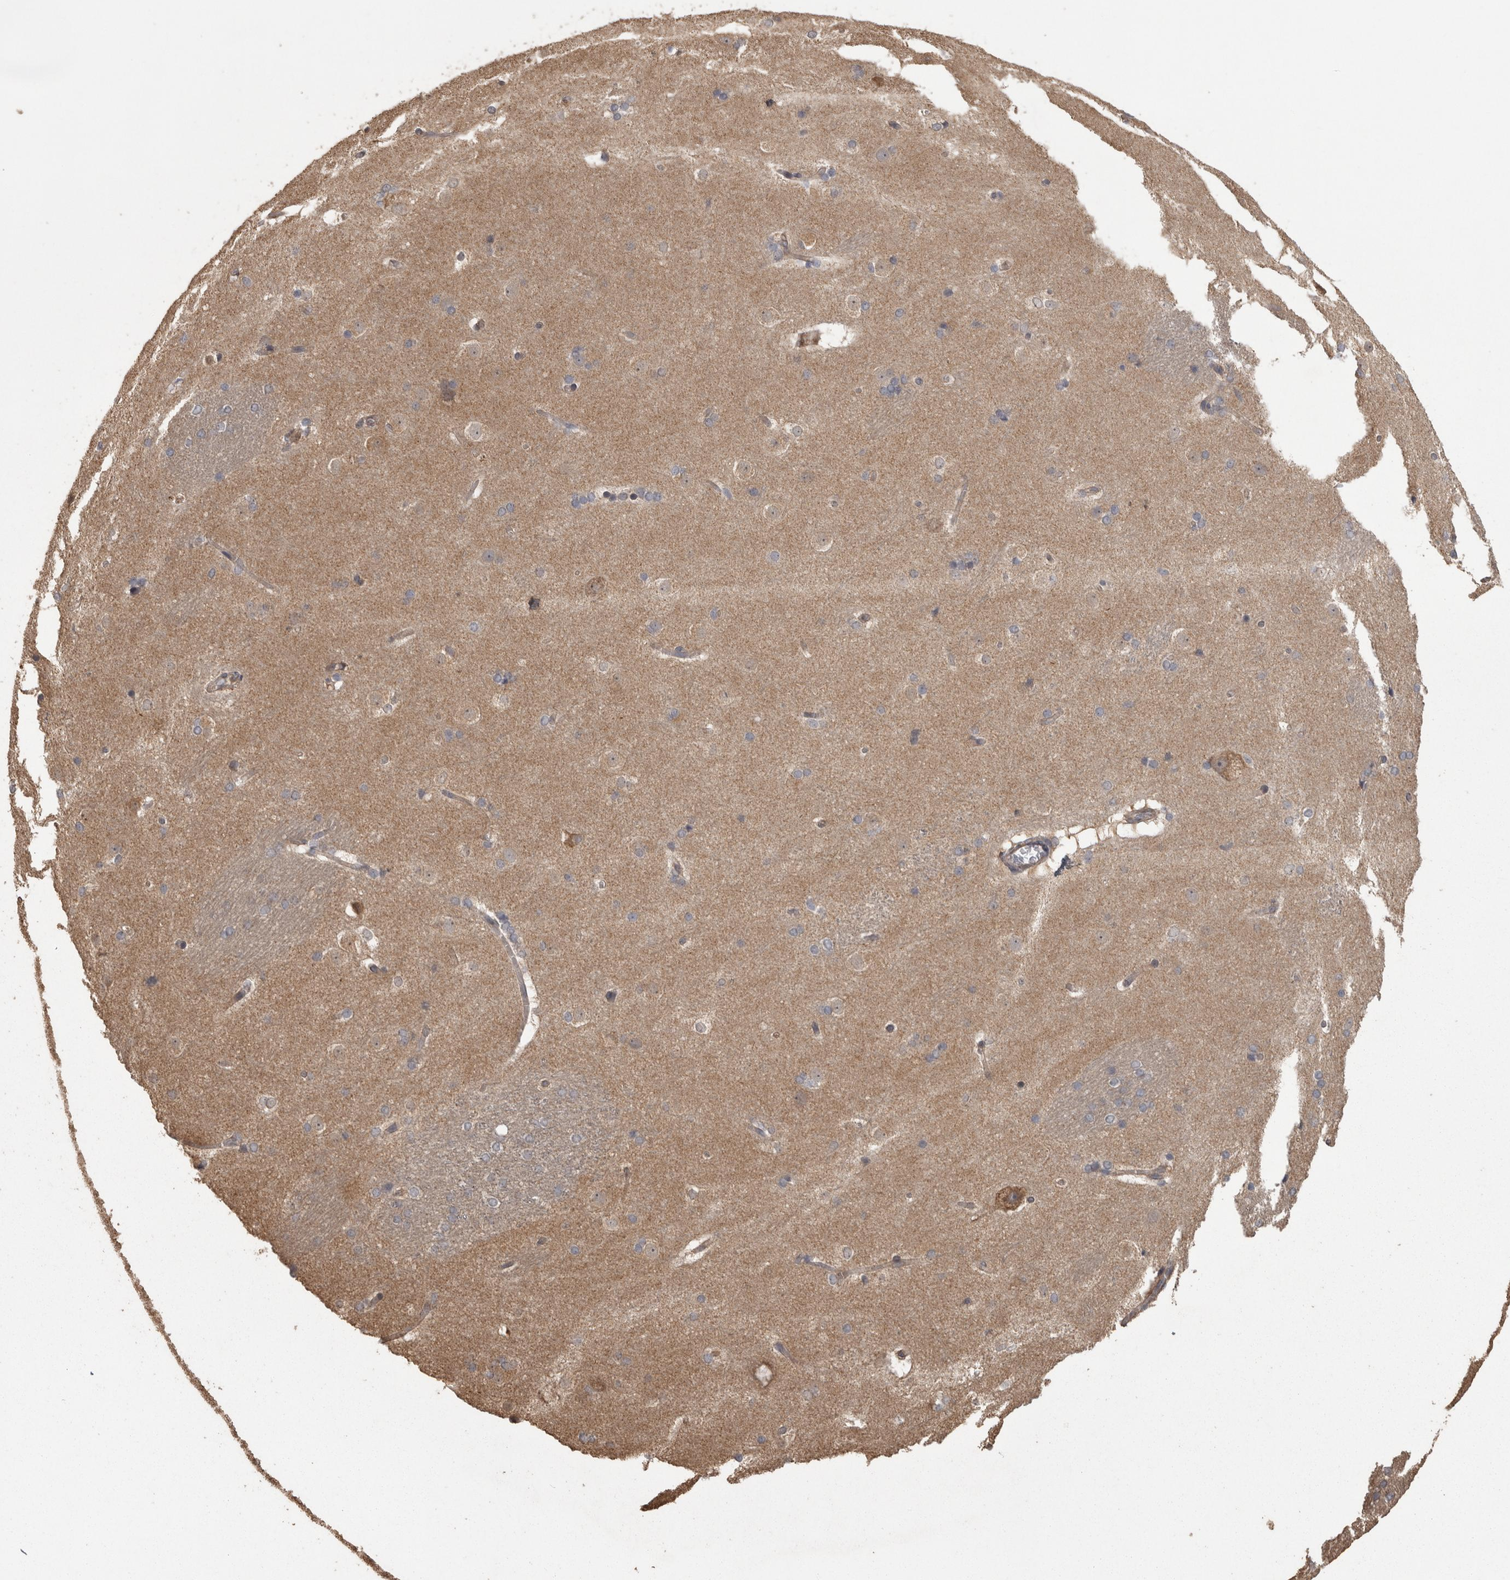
{"staining": {"intensity": "negative", "quantity": "none", "location": "none"}, "tissue": "caudate", "cell_type": "Glial cells", "image_type": "normal", "snomed": [{"axis": "morphology", "description": "Normal tissue, NOS"}, {"axis": "topography", "description": "Lateral ventricle wall"}], "caption": "Caudate stained for a protein using immunohistochemistry (IHC) shows no expression glial cells.", "gene": "RAB29", "patient": {"sex": "female", "age": 19}}